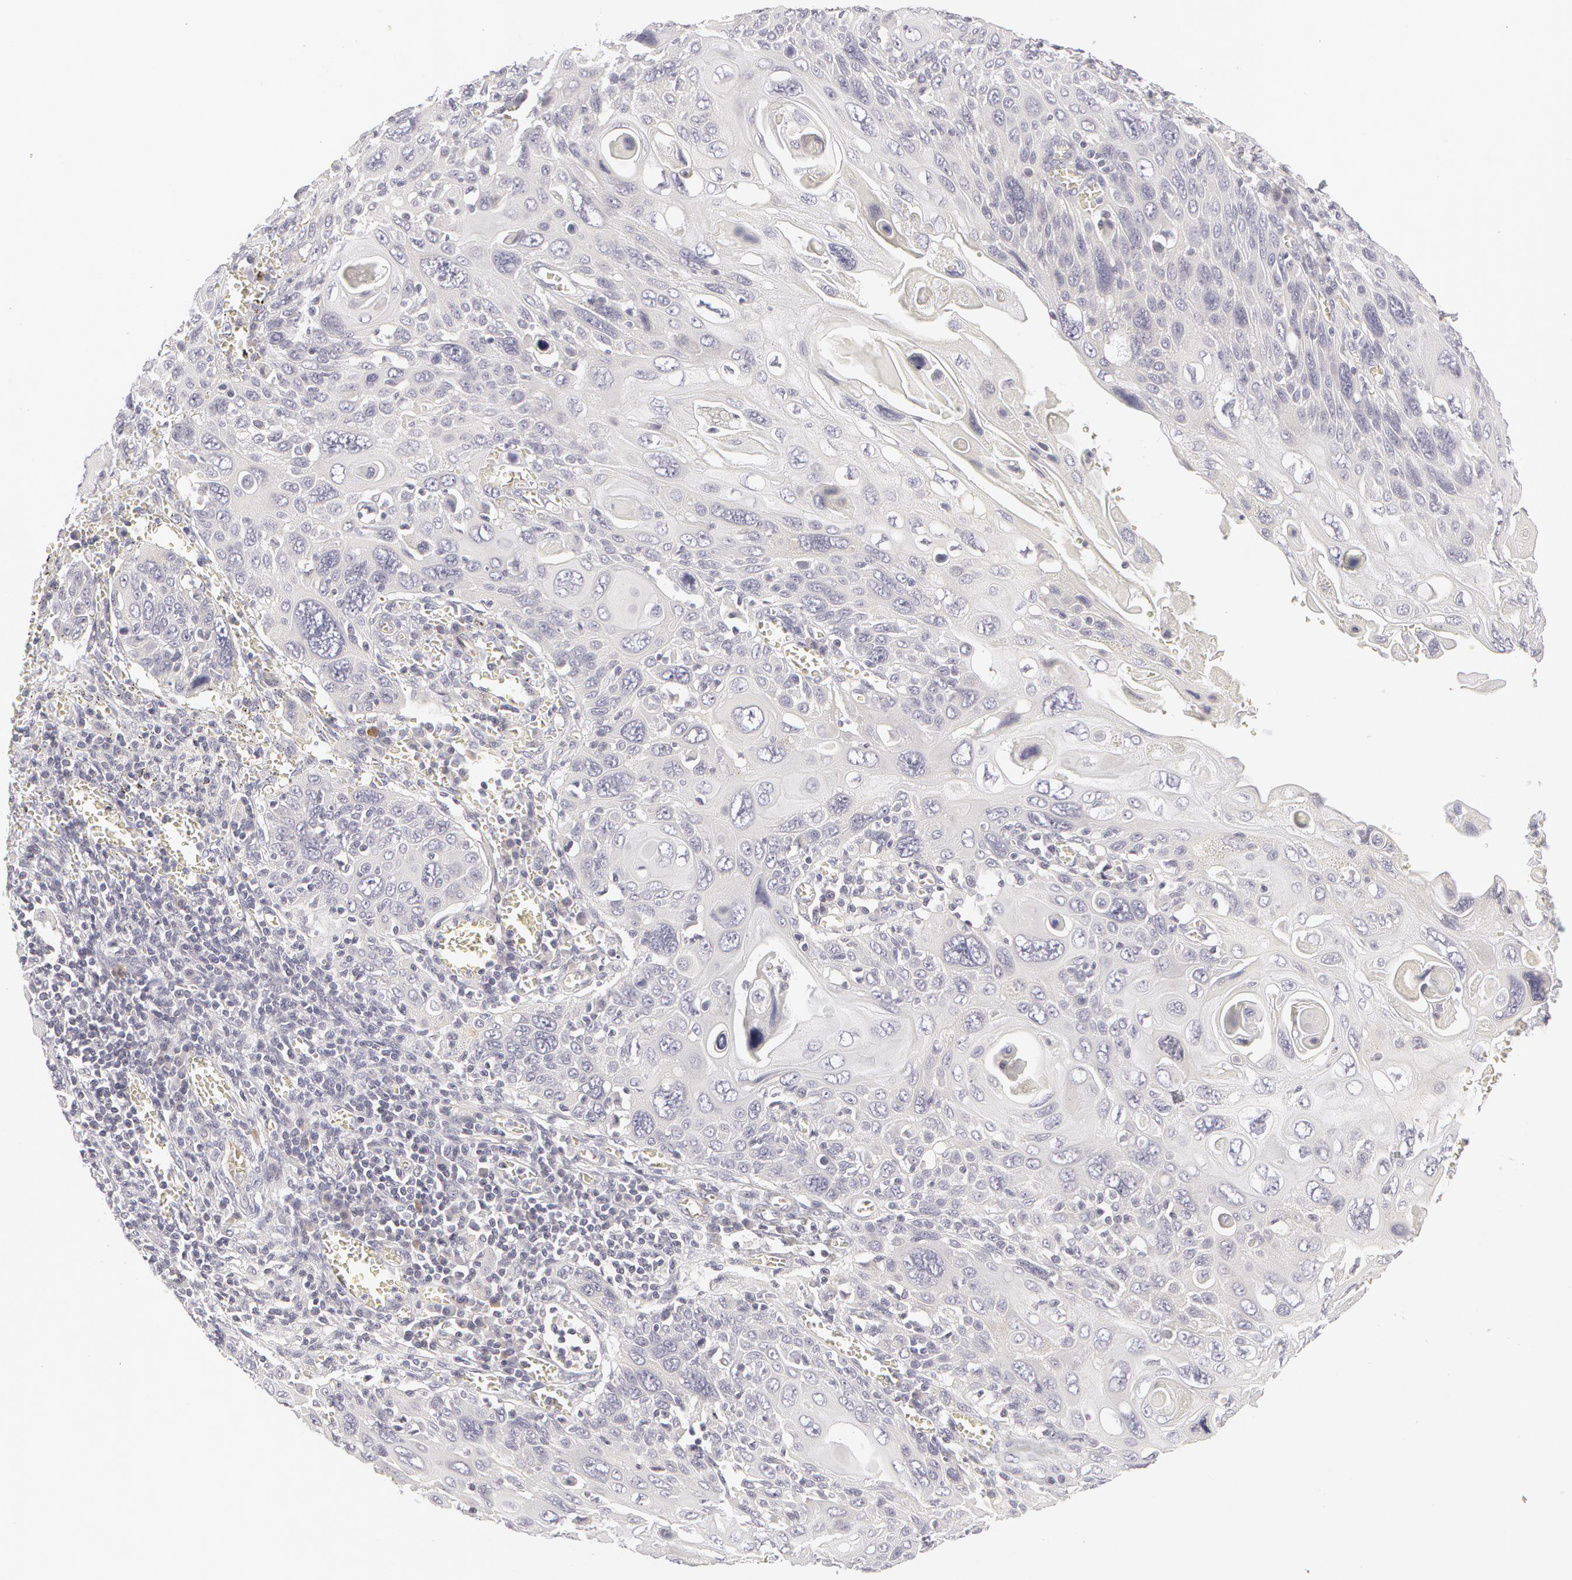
{"staining": {"intensity": "negative", "quantity": "none", "location": "none"}, "tissue": "cervical cancer", "cell_type": "Tumor cells", "image_type": "cancer", "snomed": [{"axis": "morphology", "description": "Squamous cell carcinoma, NOS"}, {"axis": "topography", "description": "Cervix"}], "caption": "IHC image of squamous cell carcinoma (cervical) stained for a protein (brown), which shows no positivity in tumor cells.", "gene": "ABCB1", "patient": {"sex": "female", "age": 54}}